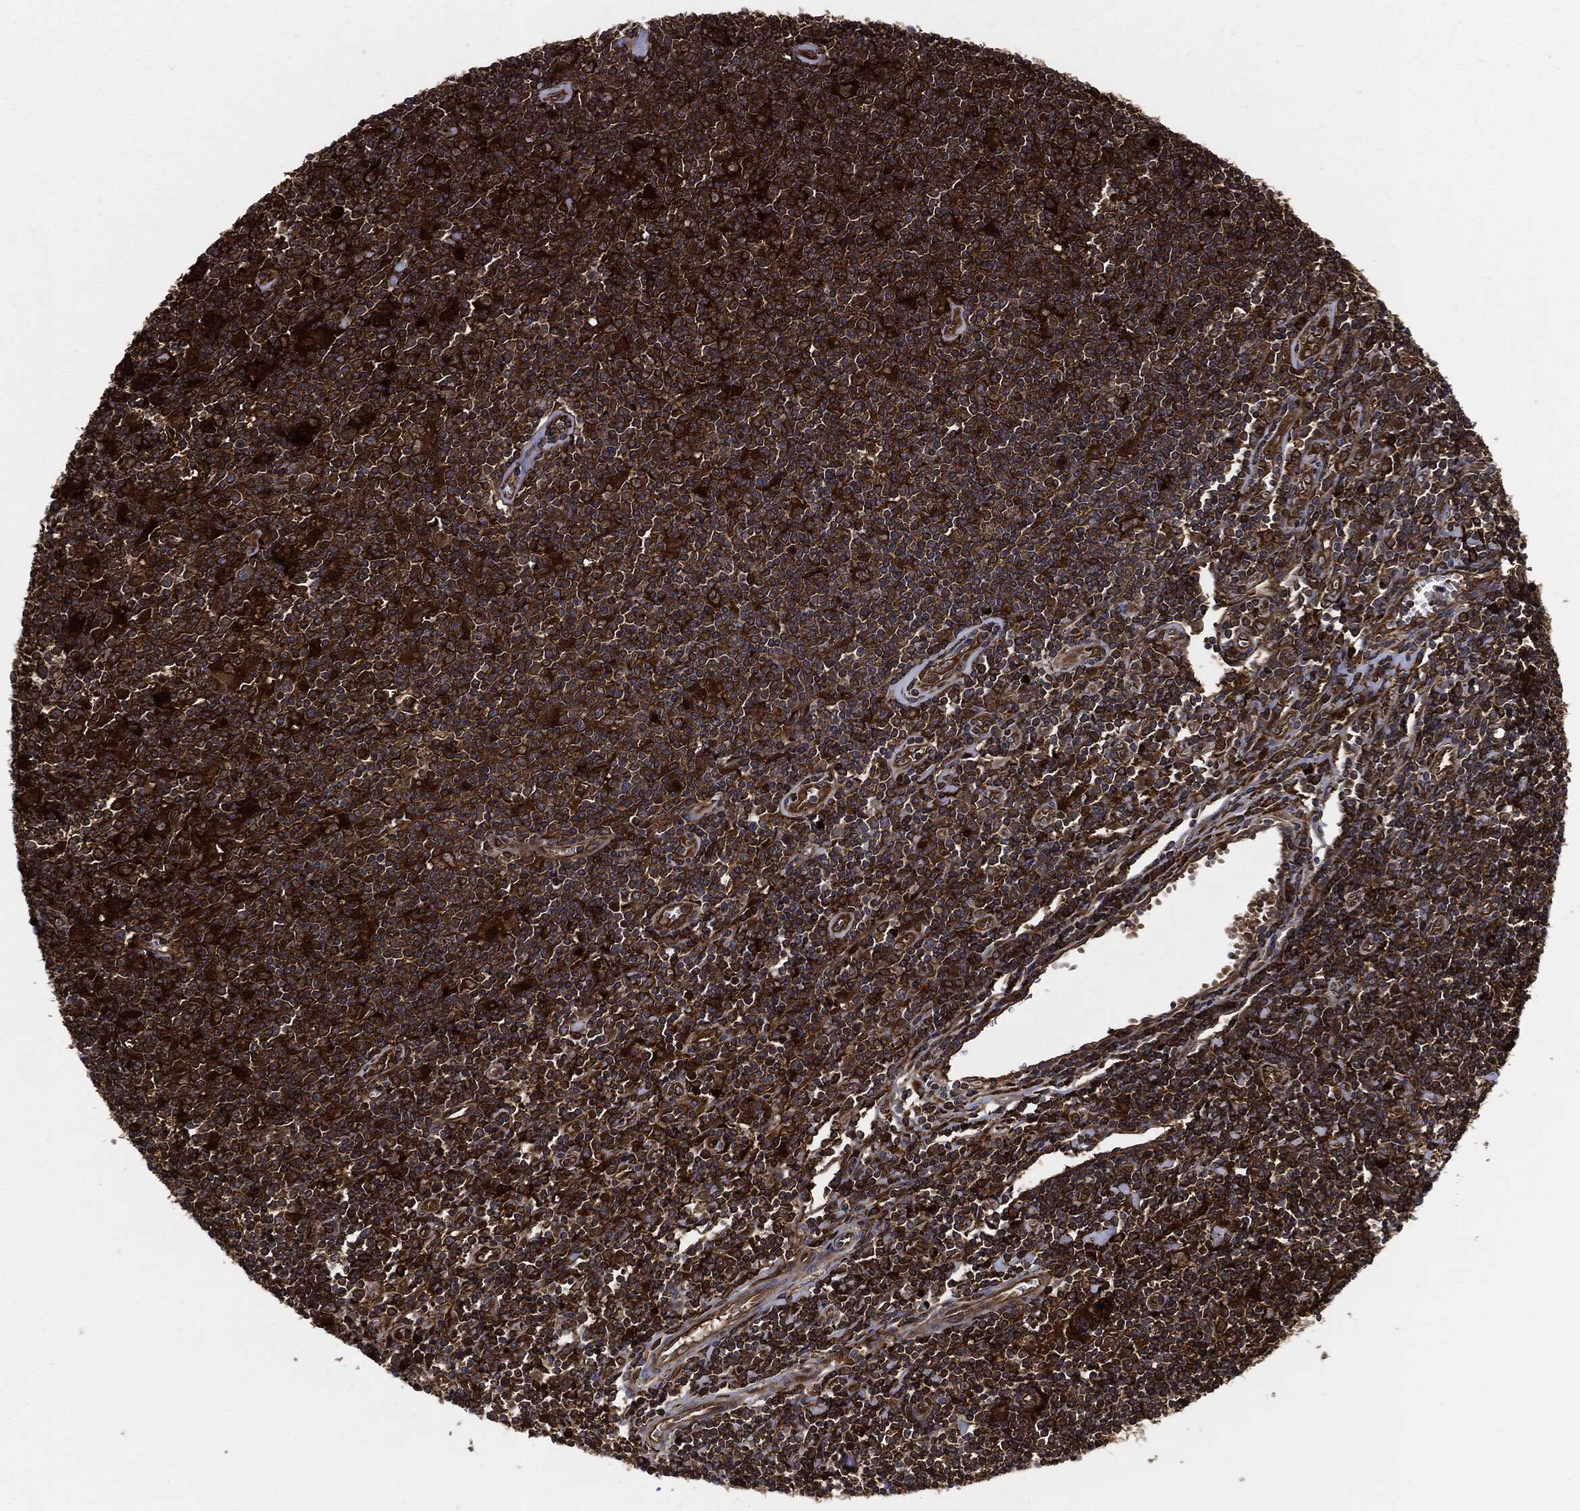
{"staining": {"intensity": "strong", "quantity": ">75%", "location": "cytoplasmic/membranous"}, "tissue": "lymphoma", "cell_type": "Tumor cells", "image_type": "cancer", "snomed": [{"axis": "morphology", "description": "Hodgkin's disease, NOS"}, {"axis": "topography", "description": "Lymph node"}], "caption": "Tumor cells reveal high levels of strong cytoplasmic/membranous positivity in about >75% of cells in Hodgkin's disease. Nuclei are stained in blue.", "gene": "XPNPEP1", "patient": {"sex": "male", "age": 40}}